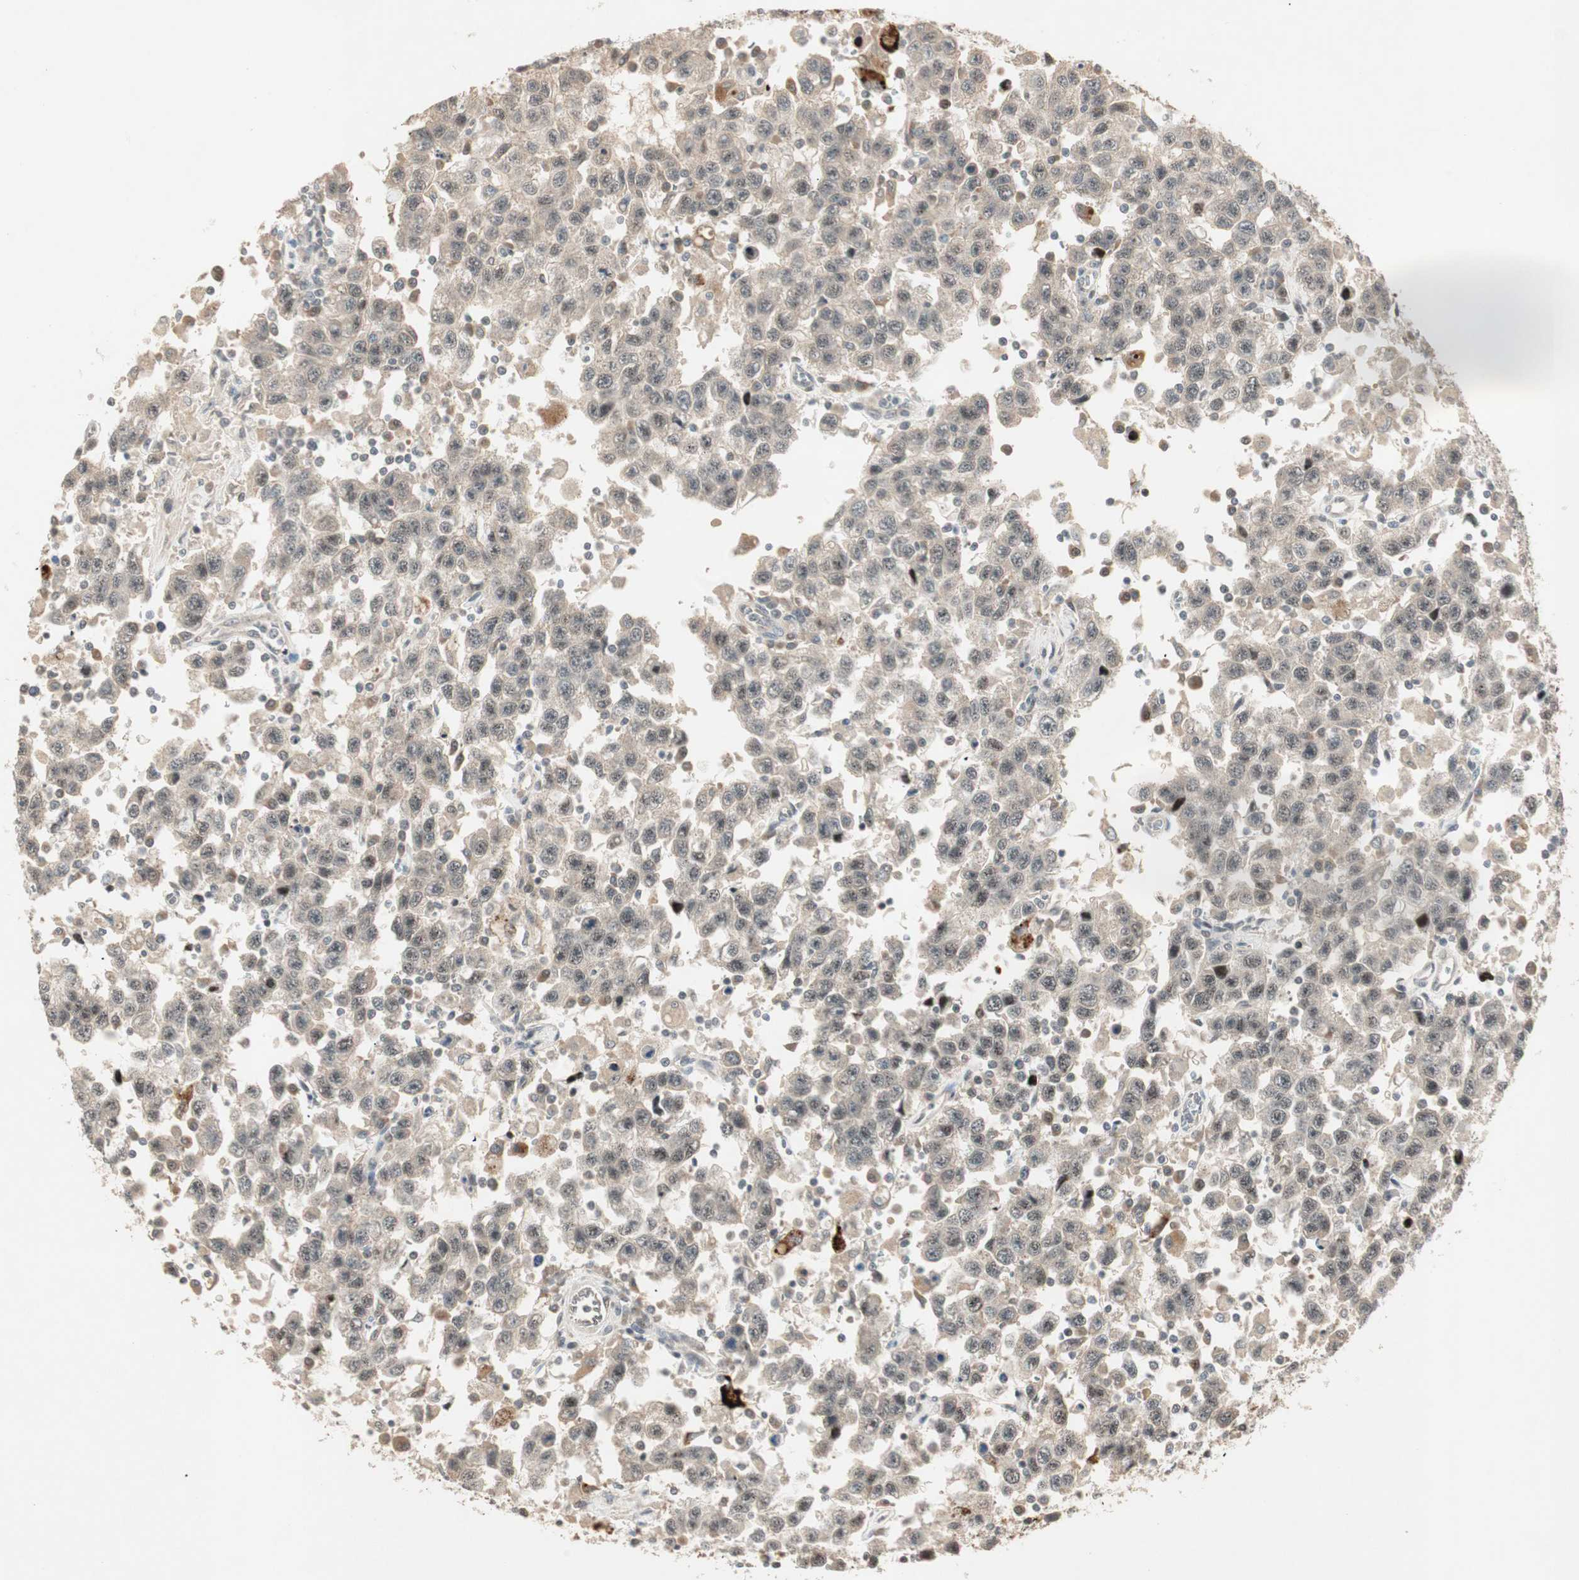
{"staining": {"intensity": "weak", "quantity": ">75%", "location": "cytoplasmic/membranous,nuclear"}, "tissue": "testis cancer", "cell_type": "Tumor cells", "image_type": "cancer", "snomed": [{"axis": "morphology", "description": "Seminoma, NOS"}, {"axis": "topography", "description": "Testis"}], "caption": "A micrograph of testis cancer (seminoma) stained for a protein displays weak cytoplasmic/membranous and nuclear brown staining in tumor cells. Using DAB (brown) and hematoxylin (blue) stains, captured at high magnification using brightfield microscopy.", "gene": "ACSL5", "patient": {"sex": "male", "age": 41}}